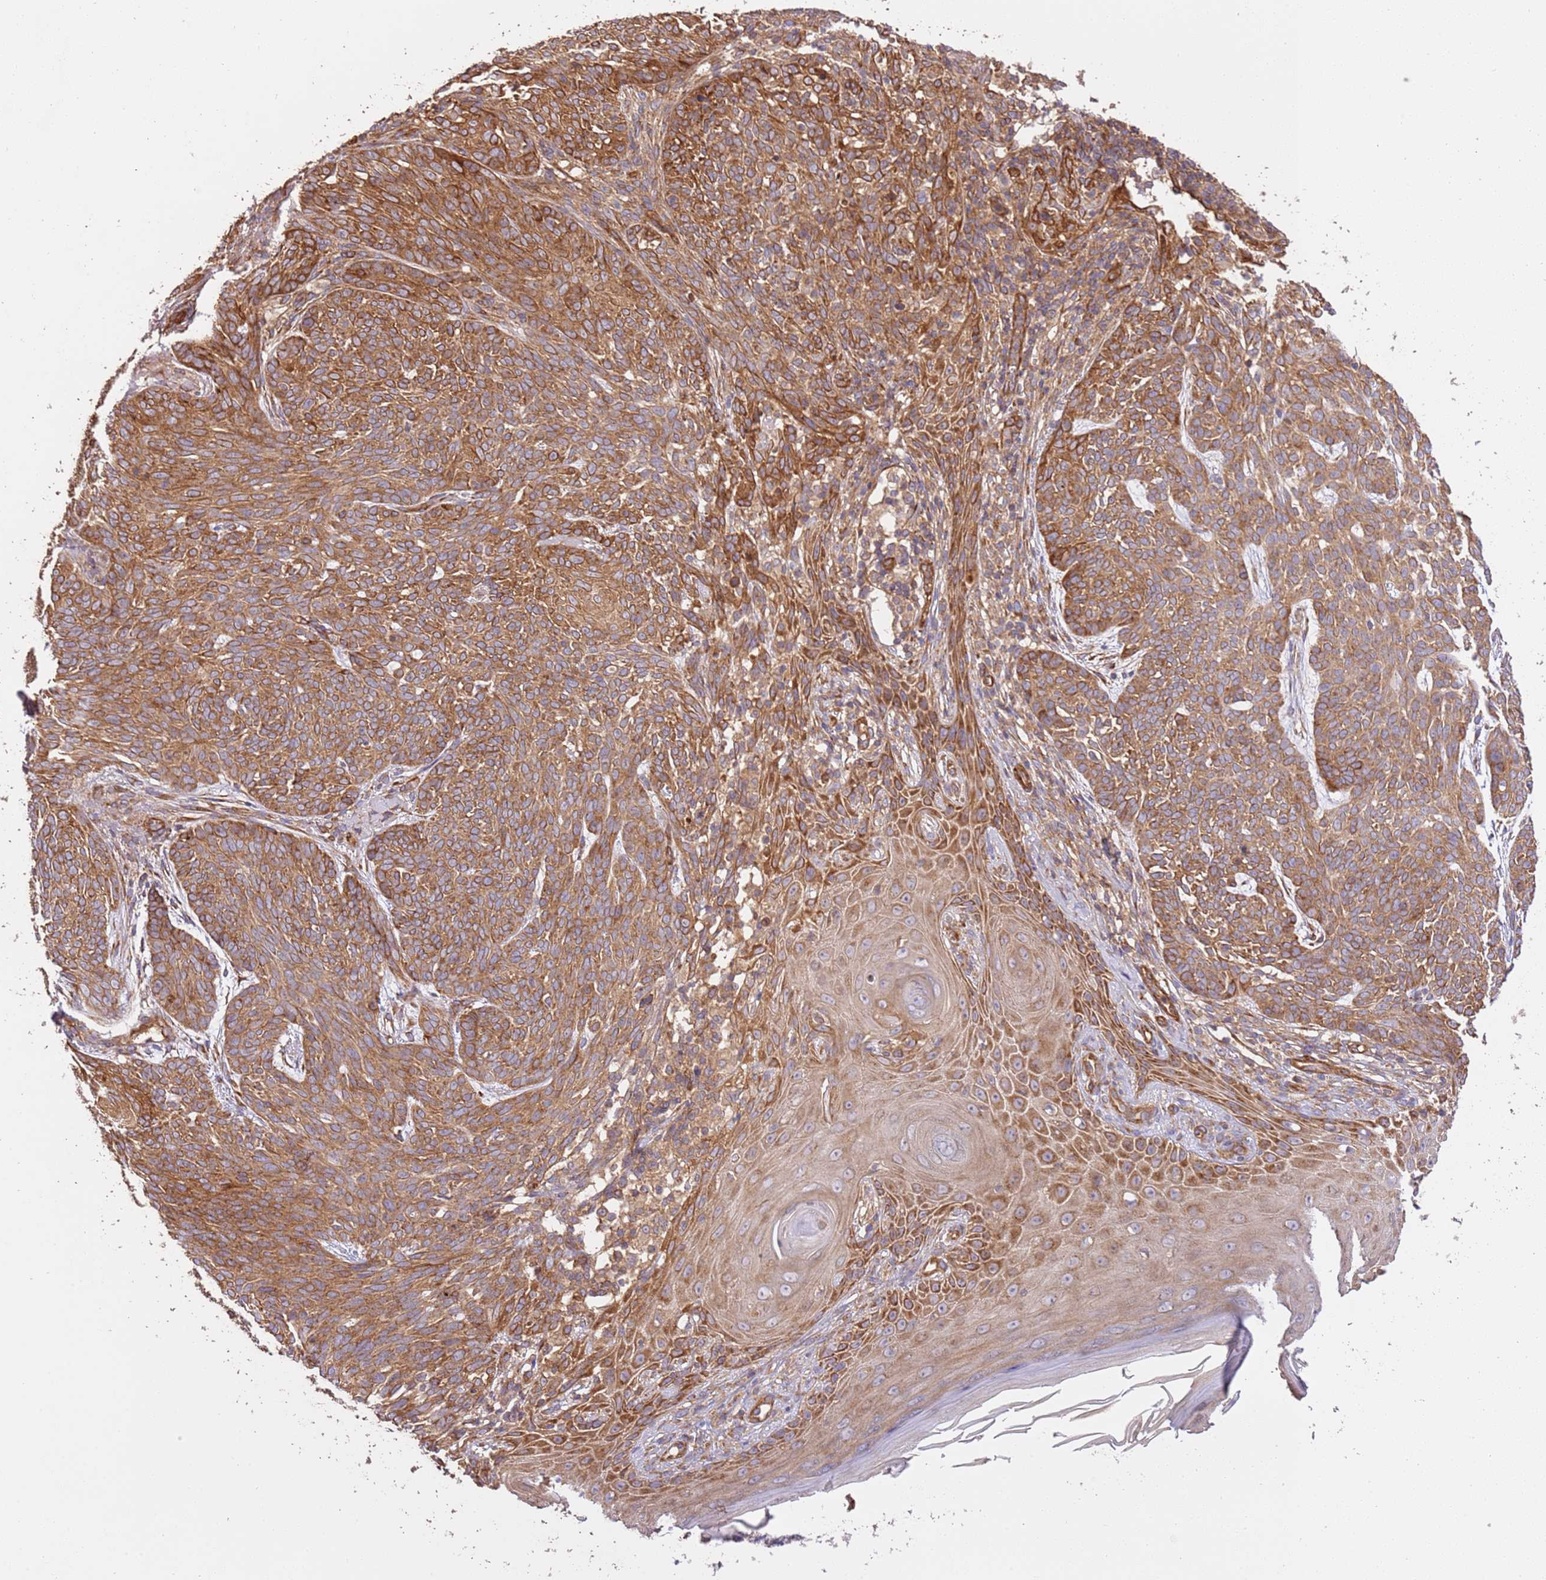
{"staining": {"intensity": "moderate", "quantity": ">75%", "location": "cytoplasmic/membranous"}, "tissue": "skin cancer", "cell_type": "Tumor cells", "image_type": "cancer", "snomed": [{"axis": "morphology", "description": "Basal cell carcinoma"}, {"axis": "topography", "description": "Skin"}], "caption": "Protein expression analysis of basal cell carcinoma (skin) exhibits moderate cytoplasmic/membranous staining in about >75% of tumor cells. Using DAB (3,3'-diaminobenzidine) (brown) and hematoxylin (blue) stains, captured at high magnification using brightfield microscopy.", "gene": "ZBTB39", "patient": {"sex": "female", "age": 86}}